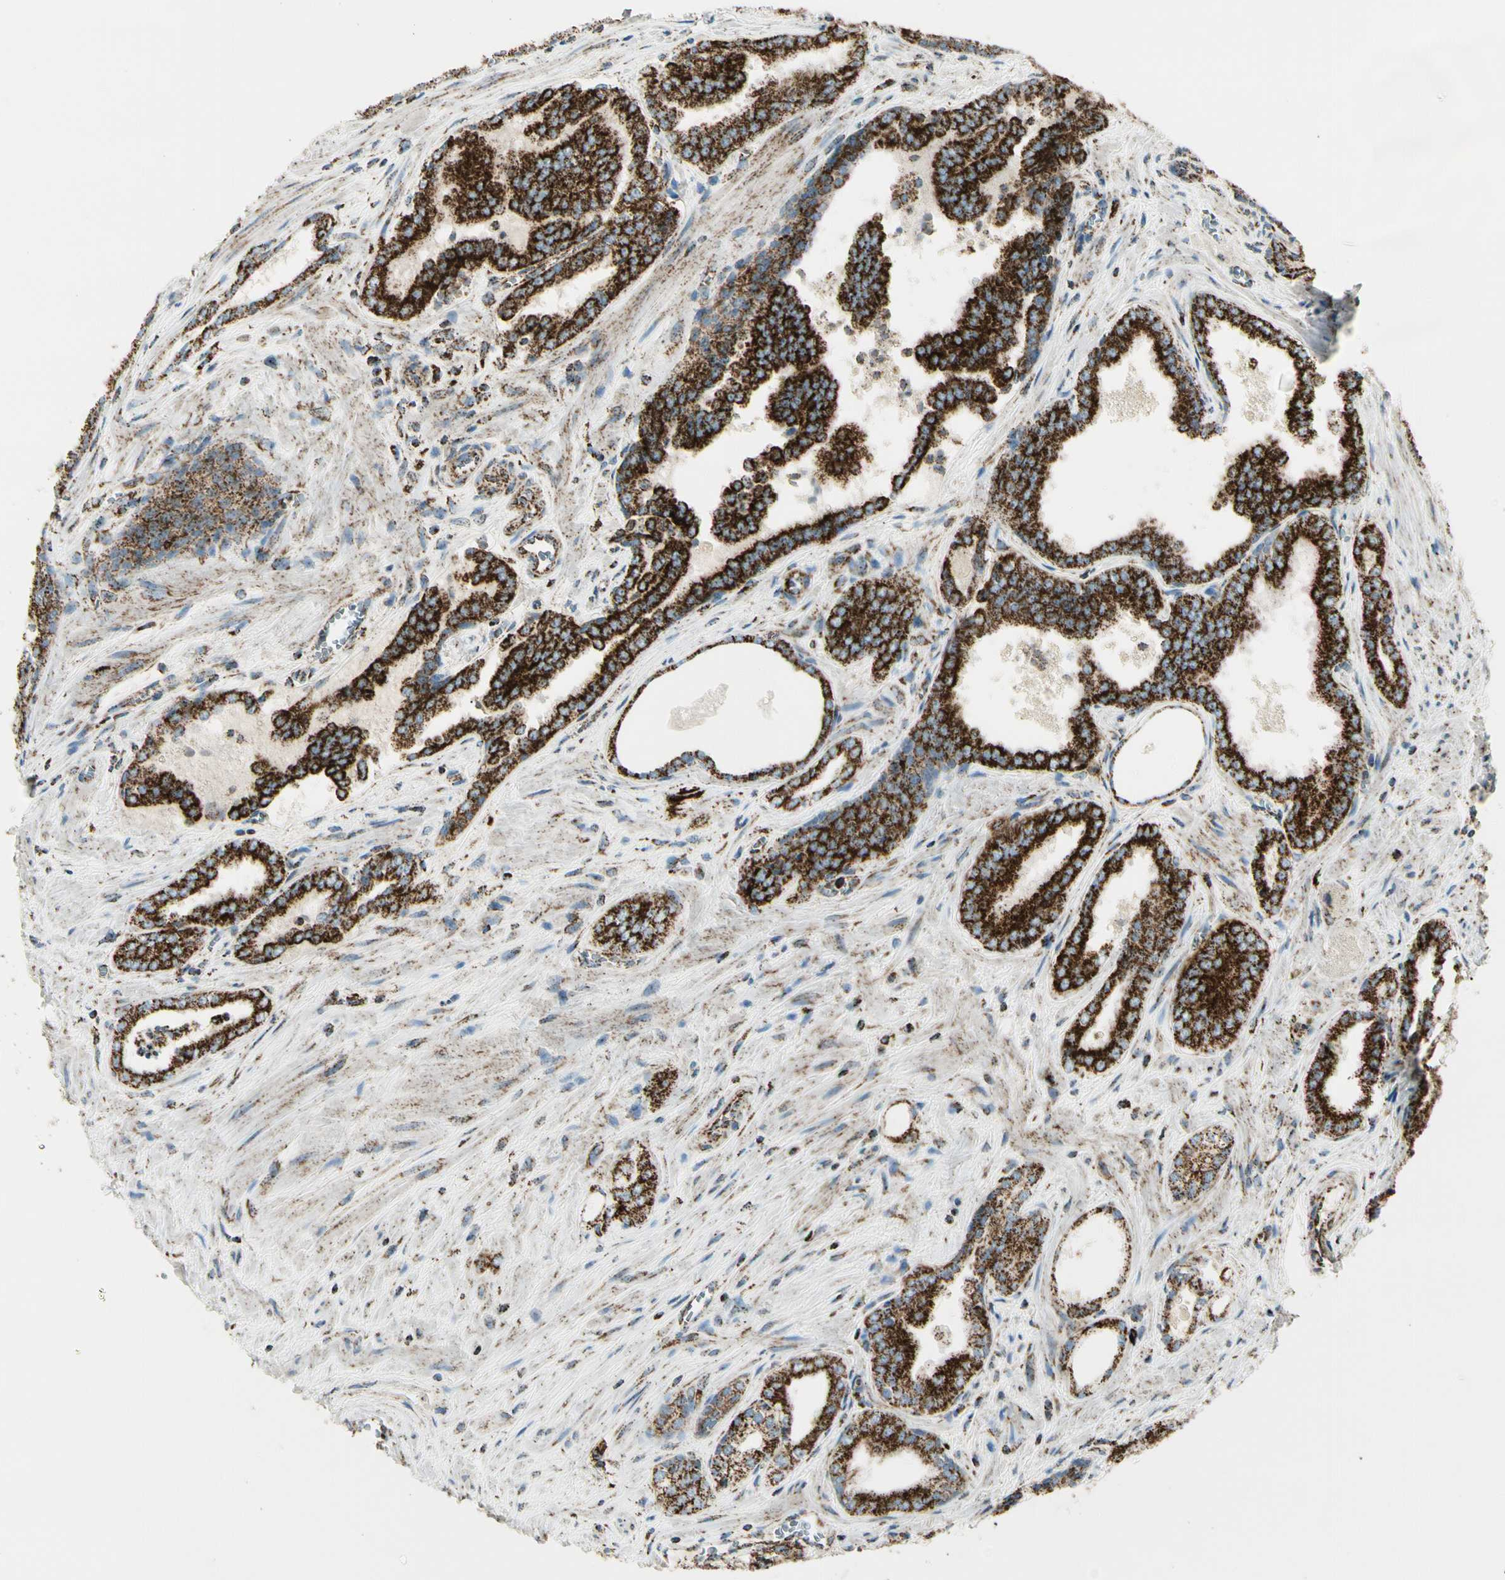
{"staining": {"intensity": "strong", "quantity": ">75%", "location": "cytoplasmic/membranous"}, "tissue": "prostate cancer", "cell_type": "Tumor cells", "image_type": "cancer", "snomed": [{"axis": "morphology", "description": "Adenocarcinoma, Low grade"}, {"axis": "topography", "description": "Prostate"}], "caption": "Brown immunohistochemical staining in human prostate cancer (adenocarcinoma (low-grade)) displays strong cytoplasmic/membranous positivity in about >75% of tumor cells. Nuclei are stained in blue.", "gene": "ME2", "patient": {"sex": "male", "age": 60}}